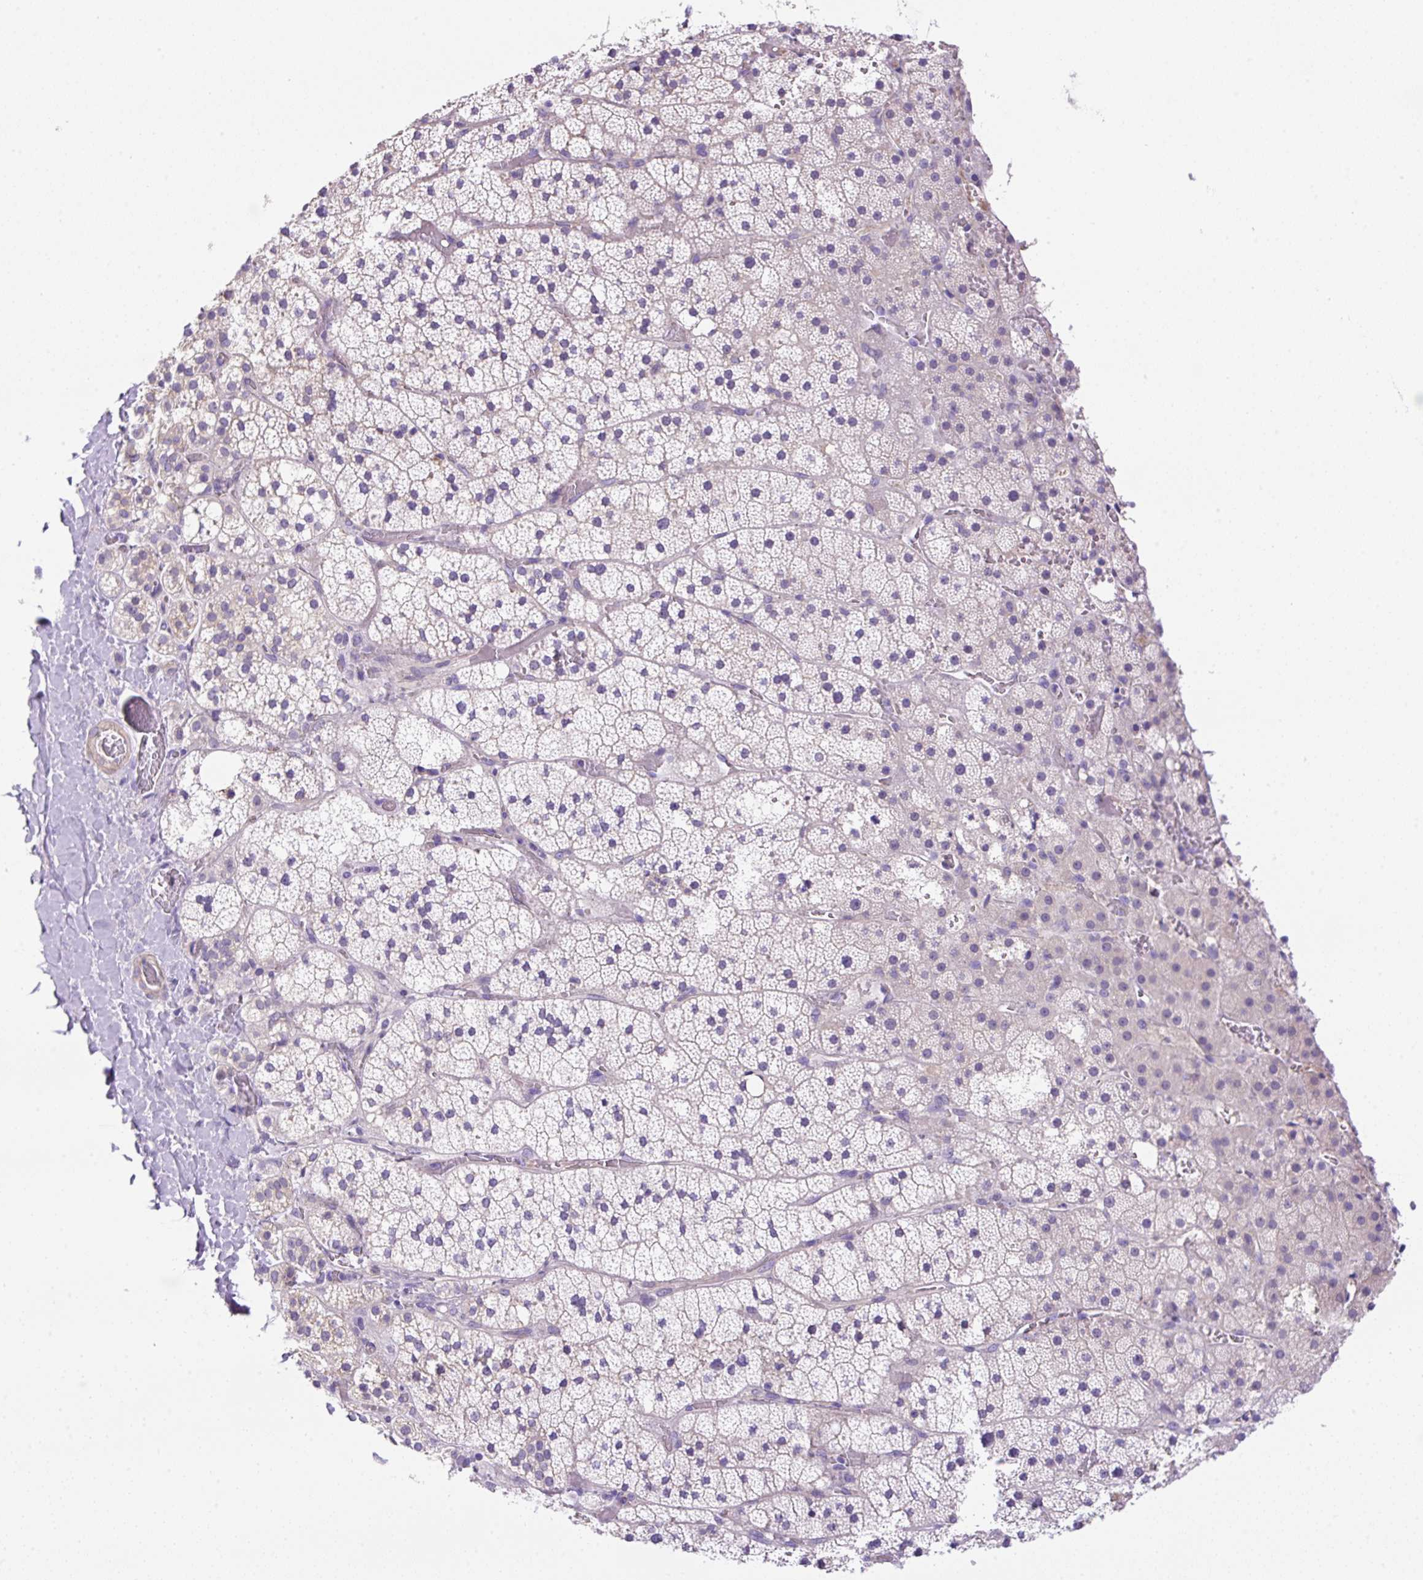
{"staining": {"intensity": "negative", "quantity": "none", "location": "none"}, "tissue": "adrenal gland", "cell_type": "Glandular cells", "image_type": "normal", "snomed": [{"axis": "morphology", "description": "Normal tissue, NOS"}, {"axis": "topography", "description": "Adrenal gland"}], "caption": "A high-resolution micrograph shows immunohistochemistry staining of benign adrenal gland, which reveals no significant staining in glandular cells.", "gene": "NPTN", "patient": {"sex": "male", "age": 53}}